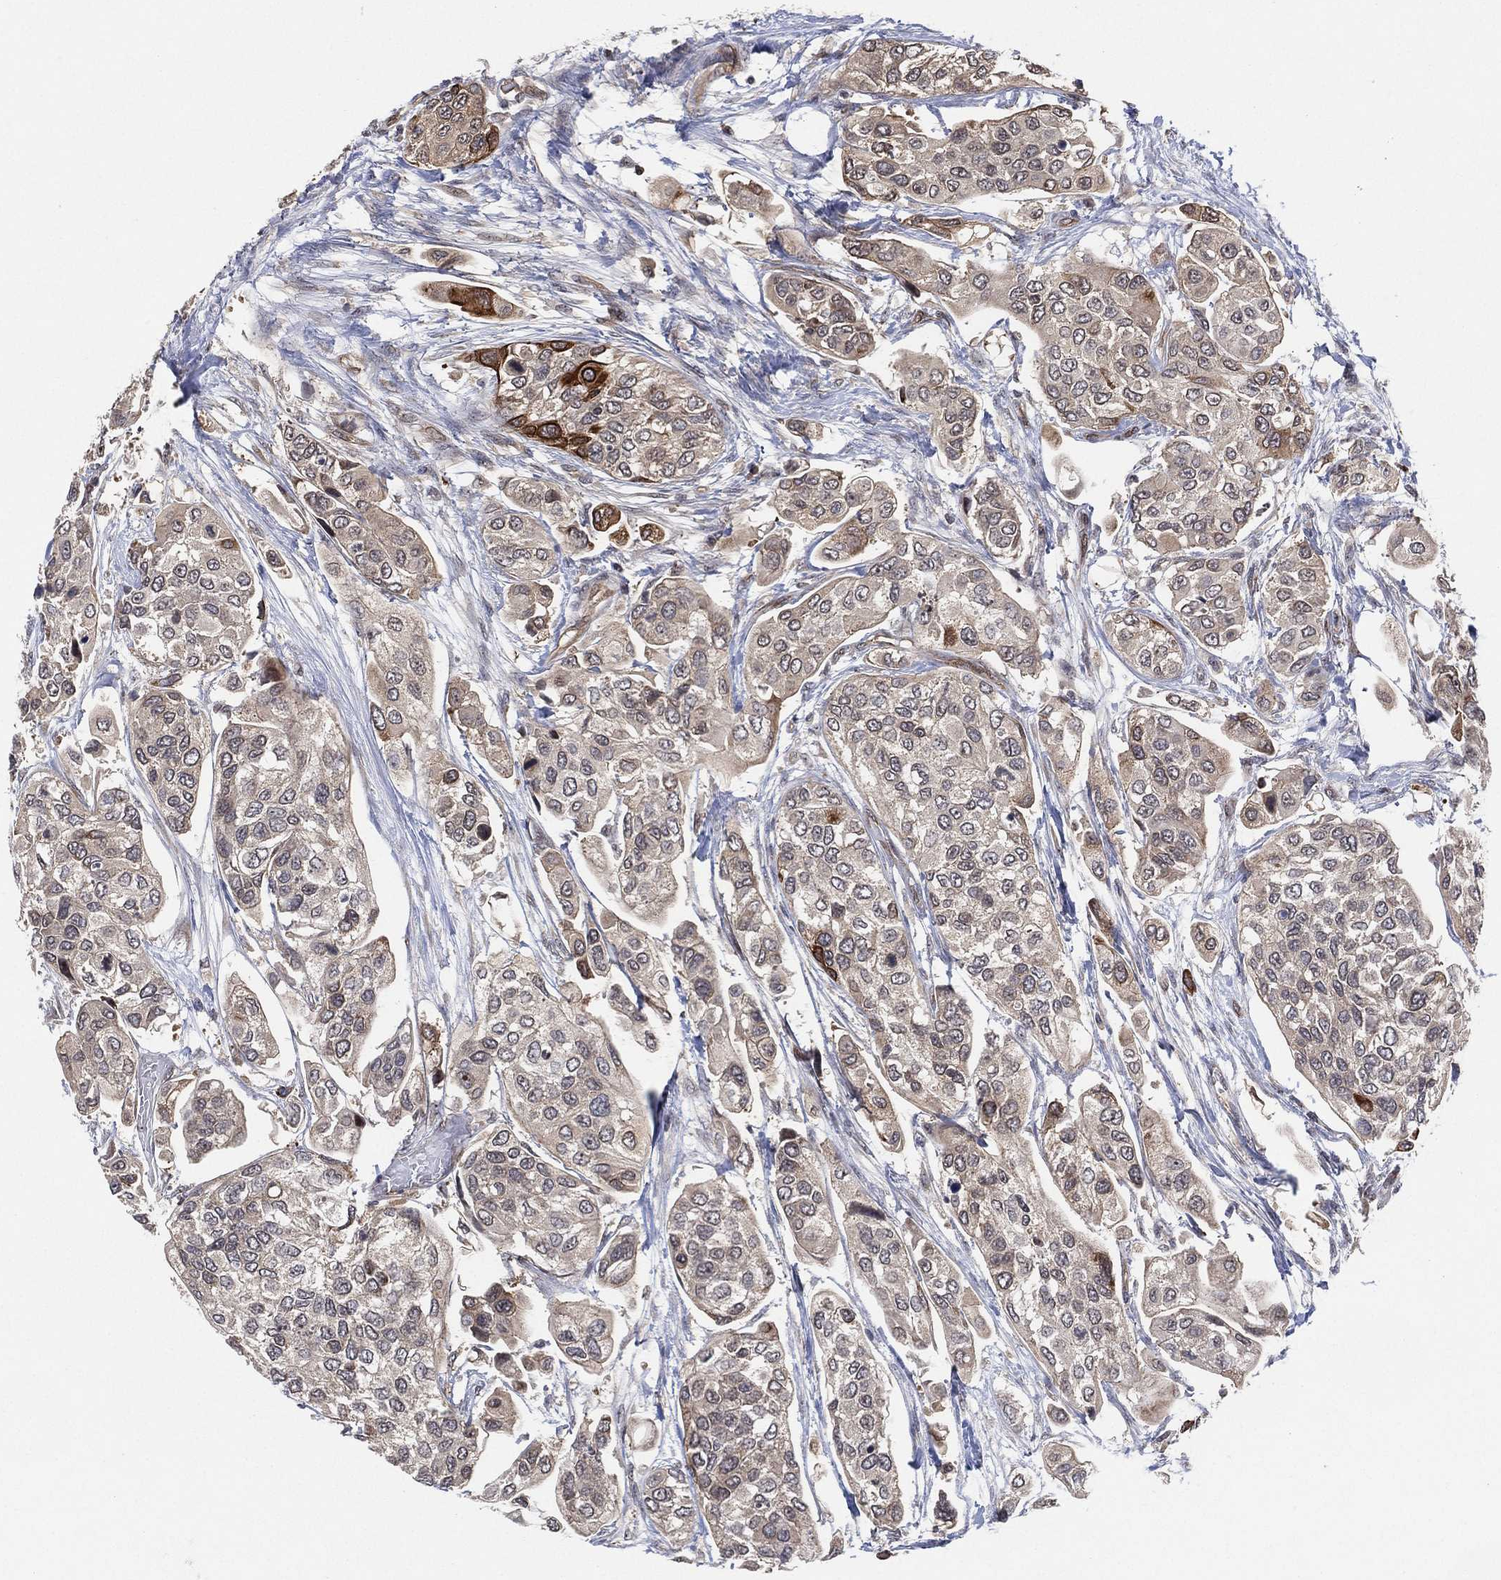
{"staining": {"intensity": "strong", "quantity": "<25%", "location": "cytoplasmic/membranous"}, "tissue": "urothelial cancer", "cell_type": "Tumor cells", "image_type": "cancer", "snomed": [{"axis": "morphology", "description": "Urothelial carcinoma, High grade"}, {"axis": "topography", "description": "Urinary bladder"}], "caption": "The image shows staining of urothelial cancer, revealing strong cytoplasmic/membranous protein staining (brown color) within tumor cells. (DAB (3,3'-diaminobenzidine) IHC with brightfield microscopy, high magnification).", "gene": "TMCO1", "patient": {"sex": "male", "age": 77}}